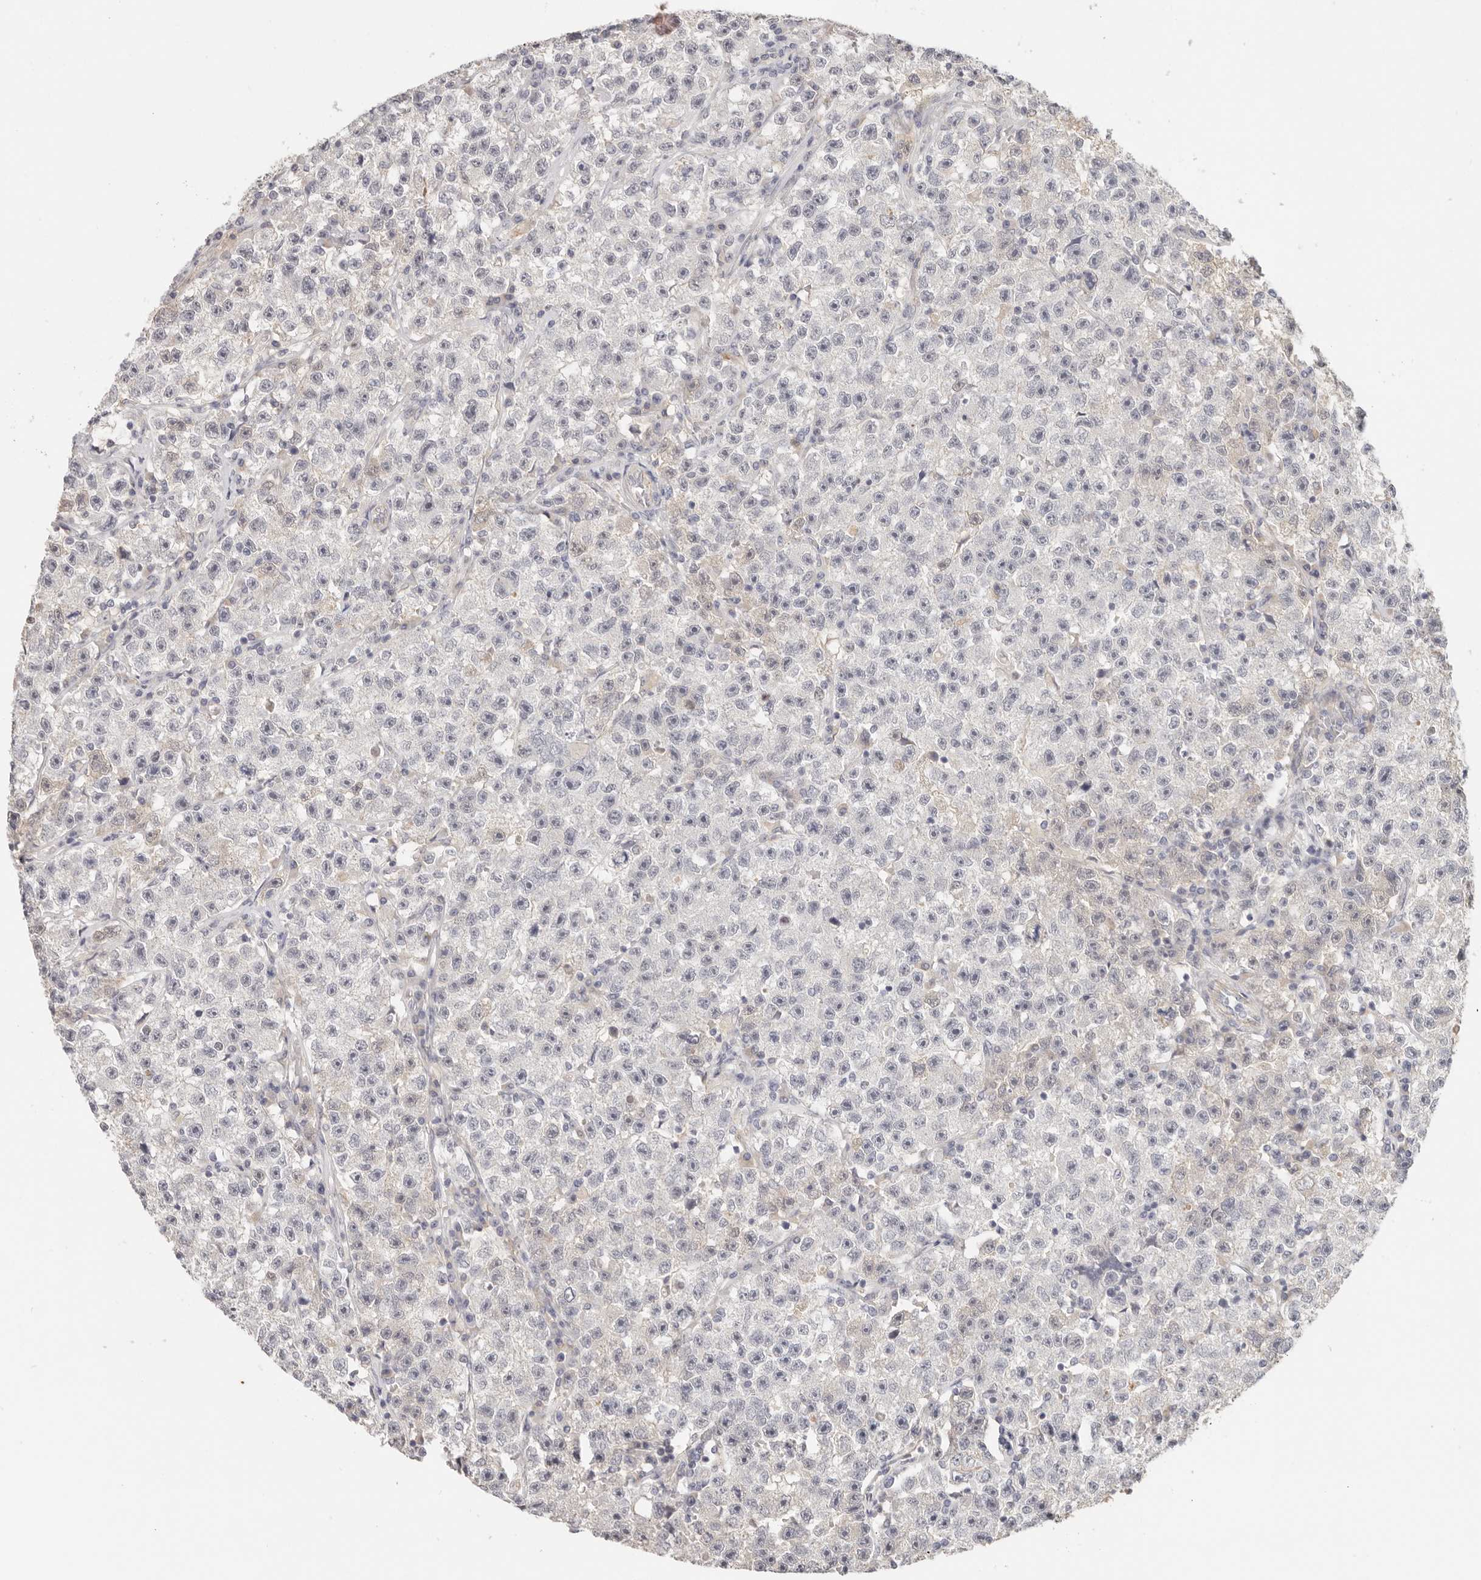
{"staining": {"intensity": "negative", "quantity": "none", "location": "none"}, "tissue": "testis cancer", "cell_type": "Tumor cells", "image_type": "cancer", "snomed": [{"axis": "morphology", "description": "Seminoma, NOS"}, {"axis": "topography", "description": "Testis"}], "caption": "Tumor cells are negative for brown protein staining in testis cancer.", "gene": "ANXA9", "patient": {"sex": "male", "age": 22}}